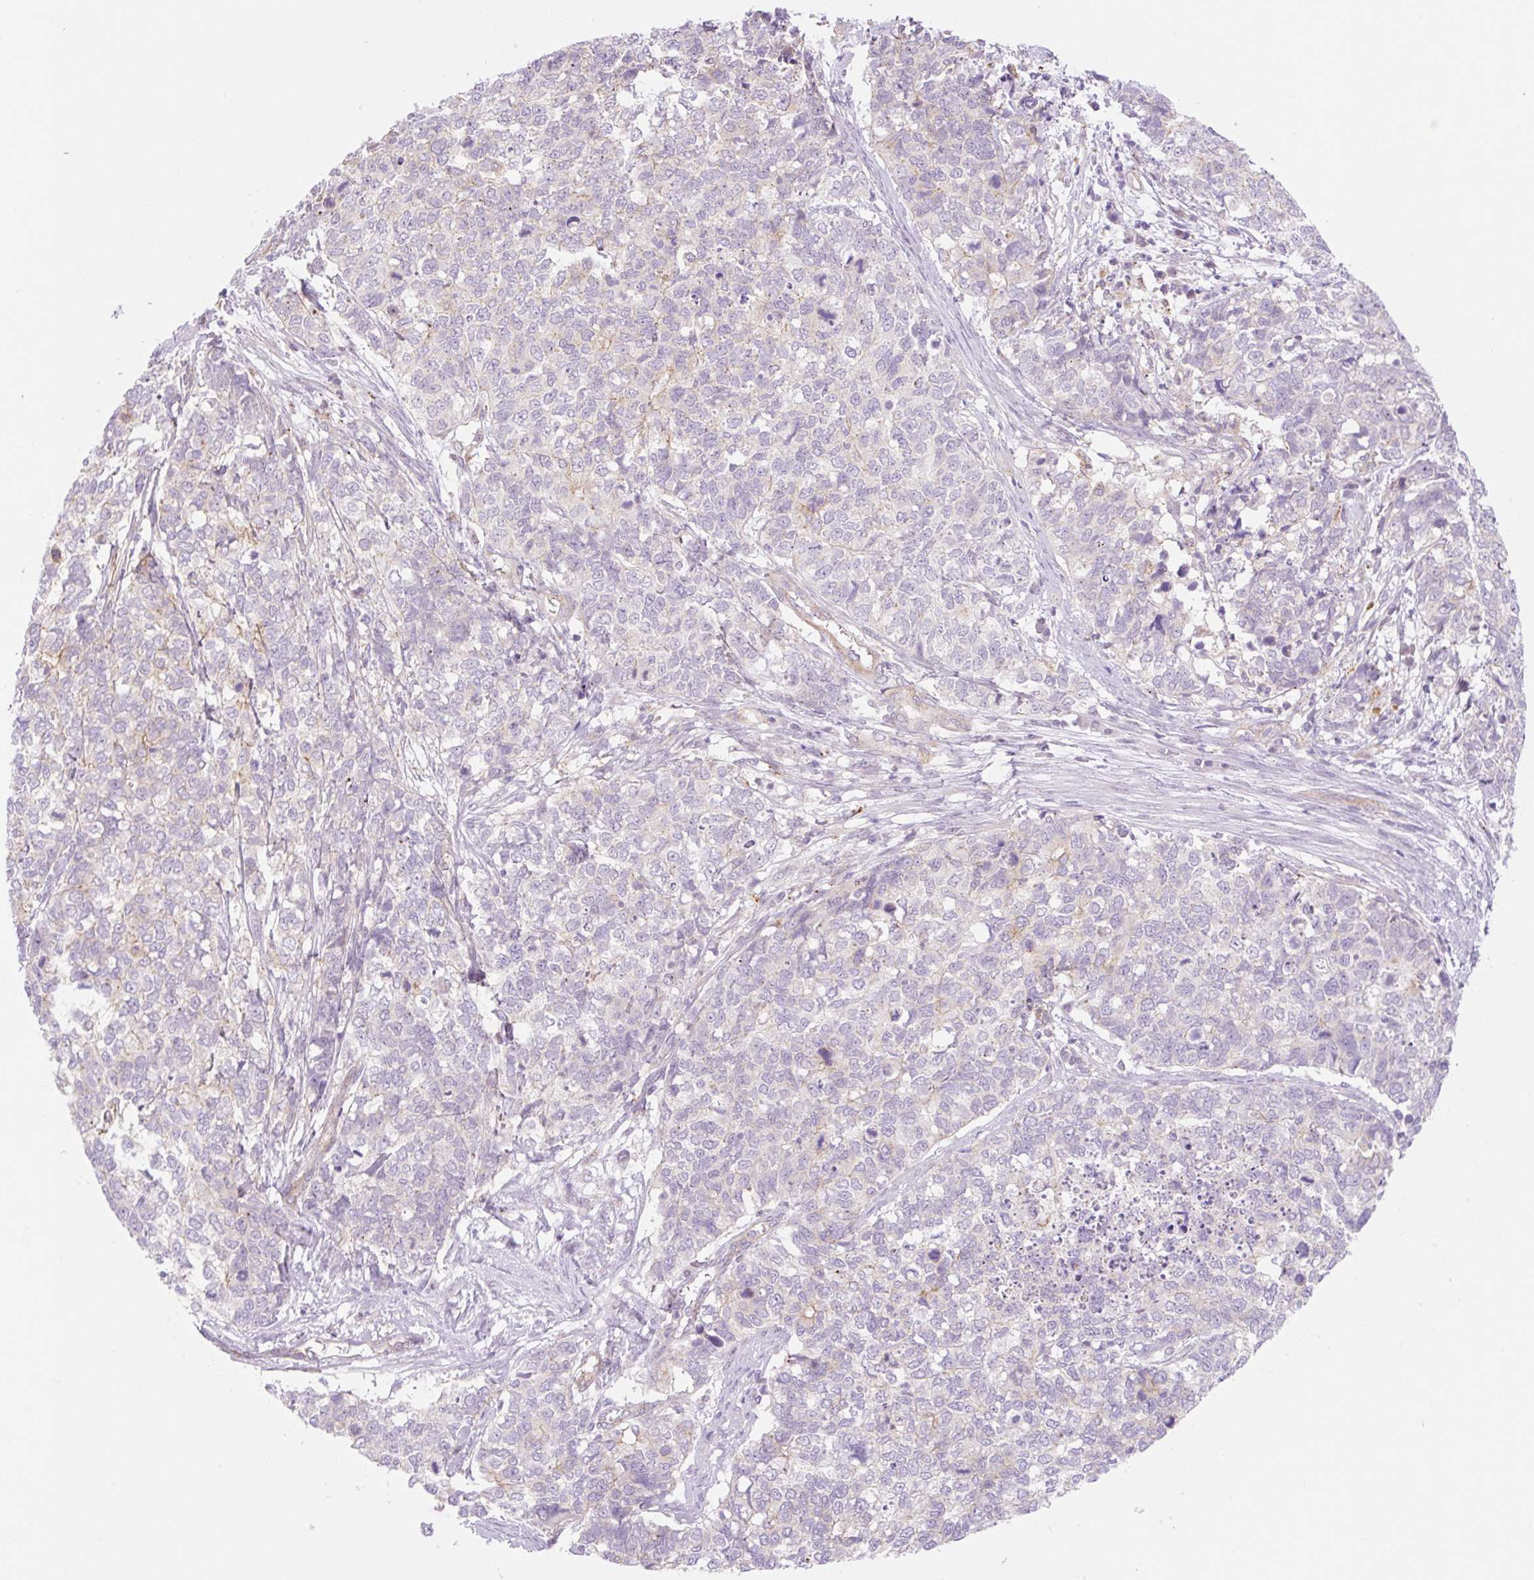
{"staining": {"intensity": "negative", "quantity": "none", "location": "none"}, "tissue": "cervical cancer", "cell_type": "Tumor cells", "image_type": "cancer", "snomed": [{"axis": "morphology", "description": "Squamous cell carcinoma, NOS"}, {"axis": "topography", "description": "Cervix"}], "caption": "High magnification brightfield microscopy of squamous cell carcinoma (cervical) stained with DAB (3,3'-diaminobenzidine) (brown) and counterstained with hematoxylin (blue): tumor cells show no significant staining. (Immunohistochemistry (ihc), brightfield microscopy, high magnification).", "gene": "NLRP5", "patient": {"sex": "female", "age": 63}}